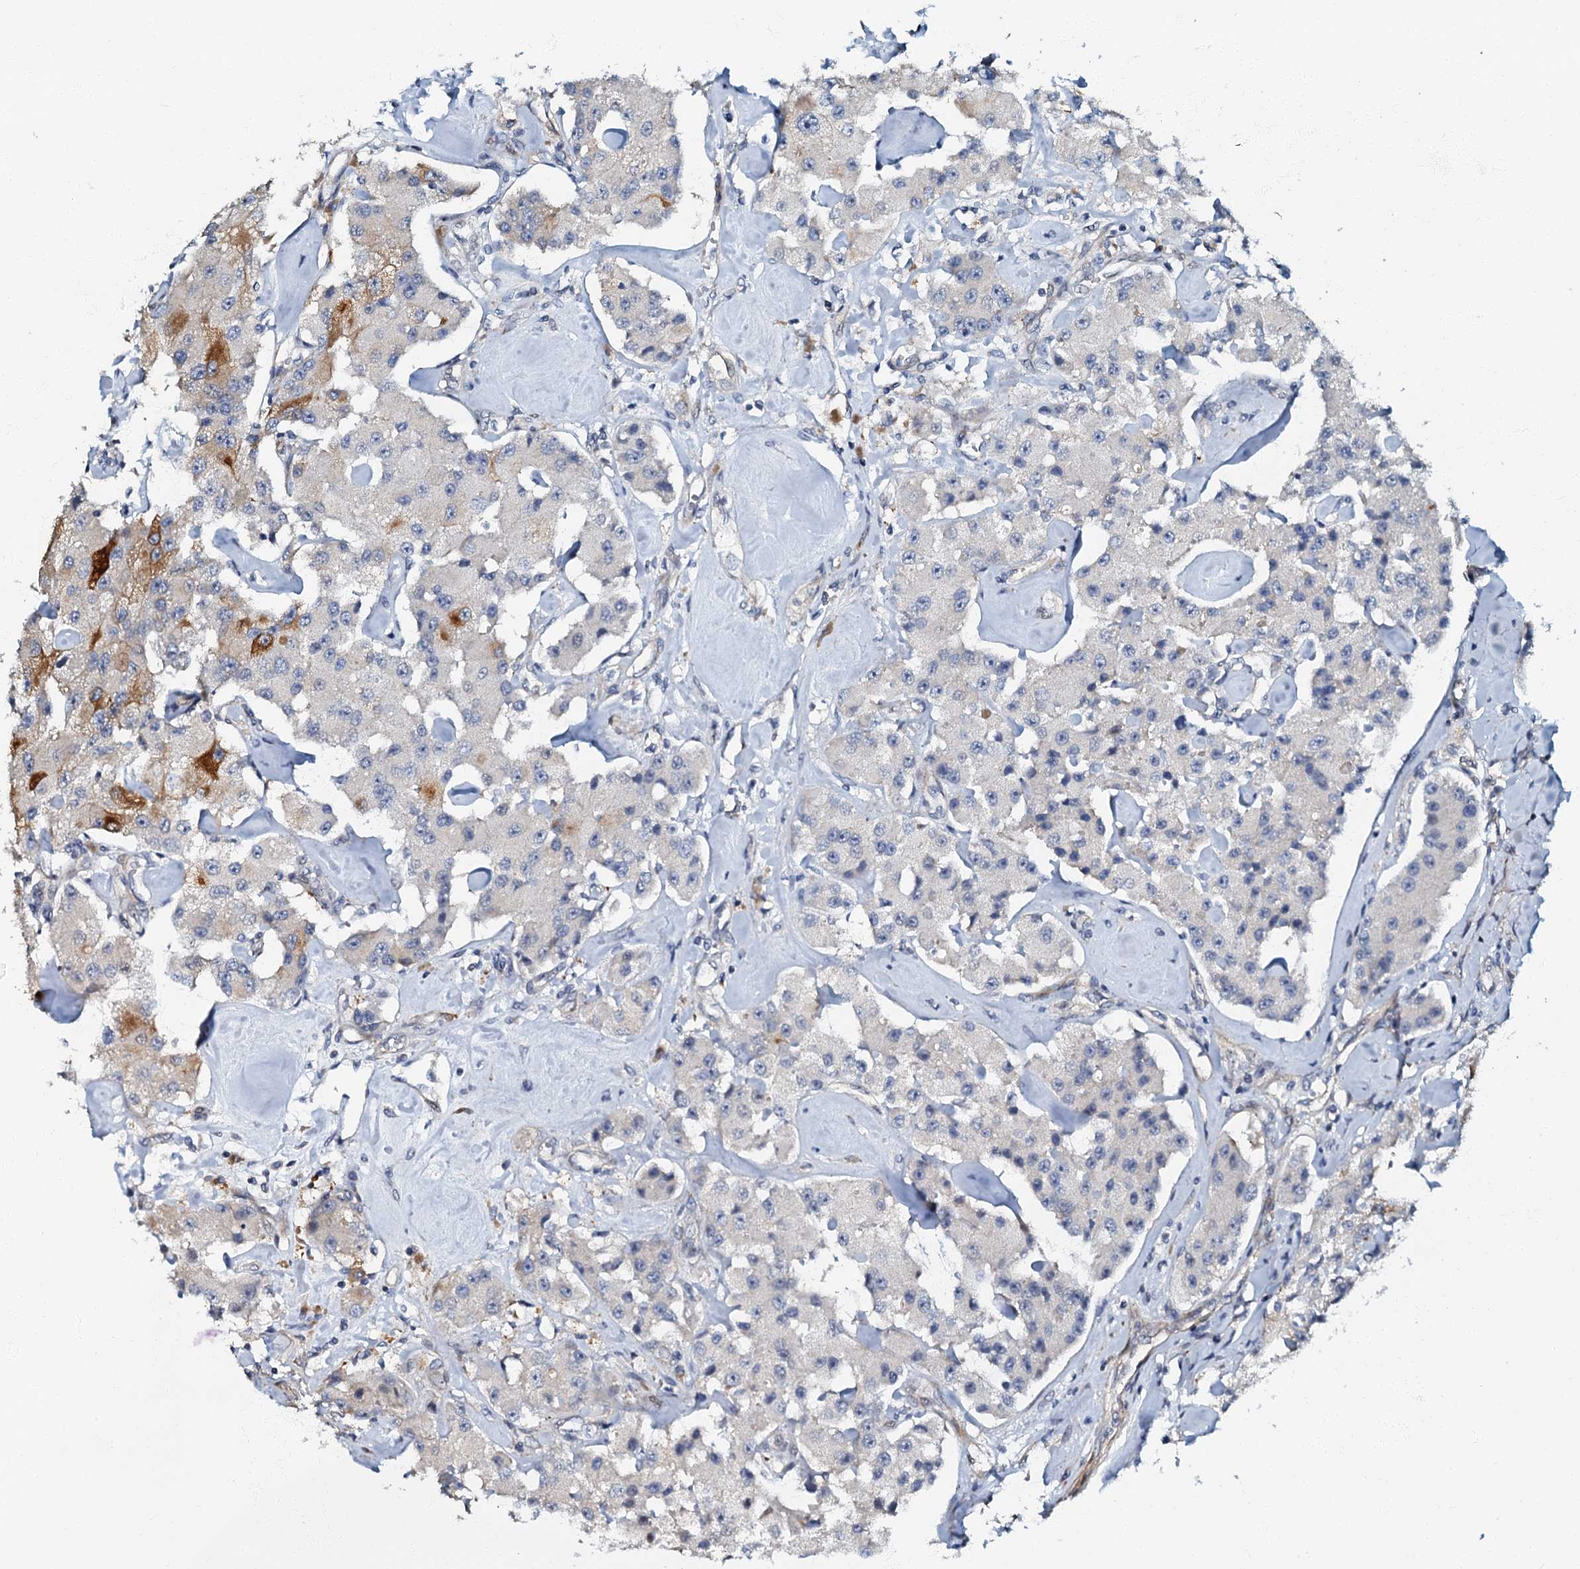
{"staining": {"intensity": "moderate", "quantity": "<25%", "location": "cytoplasmic/membranous"}, "tissue": "carcinoid", "cell_type": "Tumor cells", "image_type": "cancer", "snomed": [{"axis": "morphology", "description": "Carcinoid, malignant, NOS"}, {"axis": "topography", "description": "Pancreas"}], "caption": "Immunohistochemistry (IHC) of carcinoid exhibits low levels of moderate cytoplasmic/membranous positivity in approximately <25% of tumor cells. (Brightfield microscopy of DAB IHC at high magnification).", "gene": "OLAH", "patient": {"sex": "male", "age": 41}}